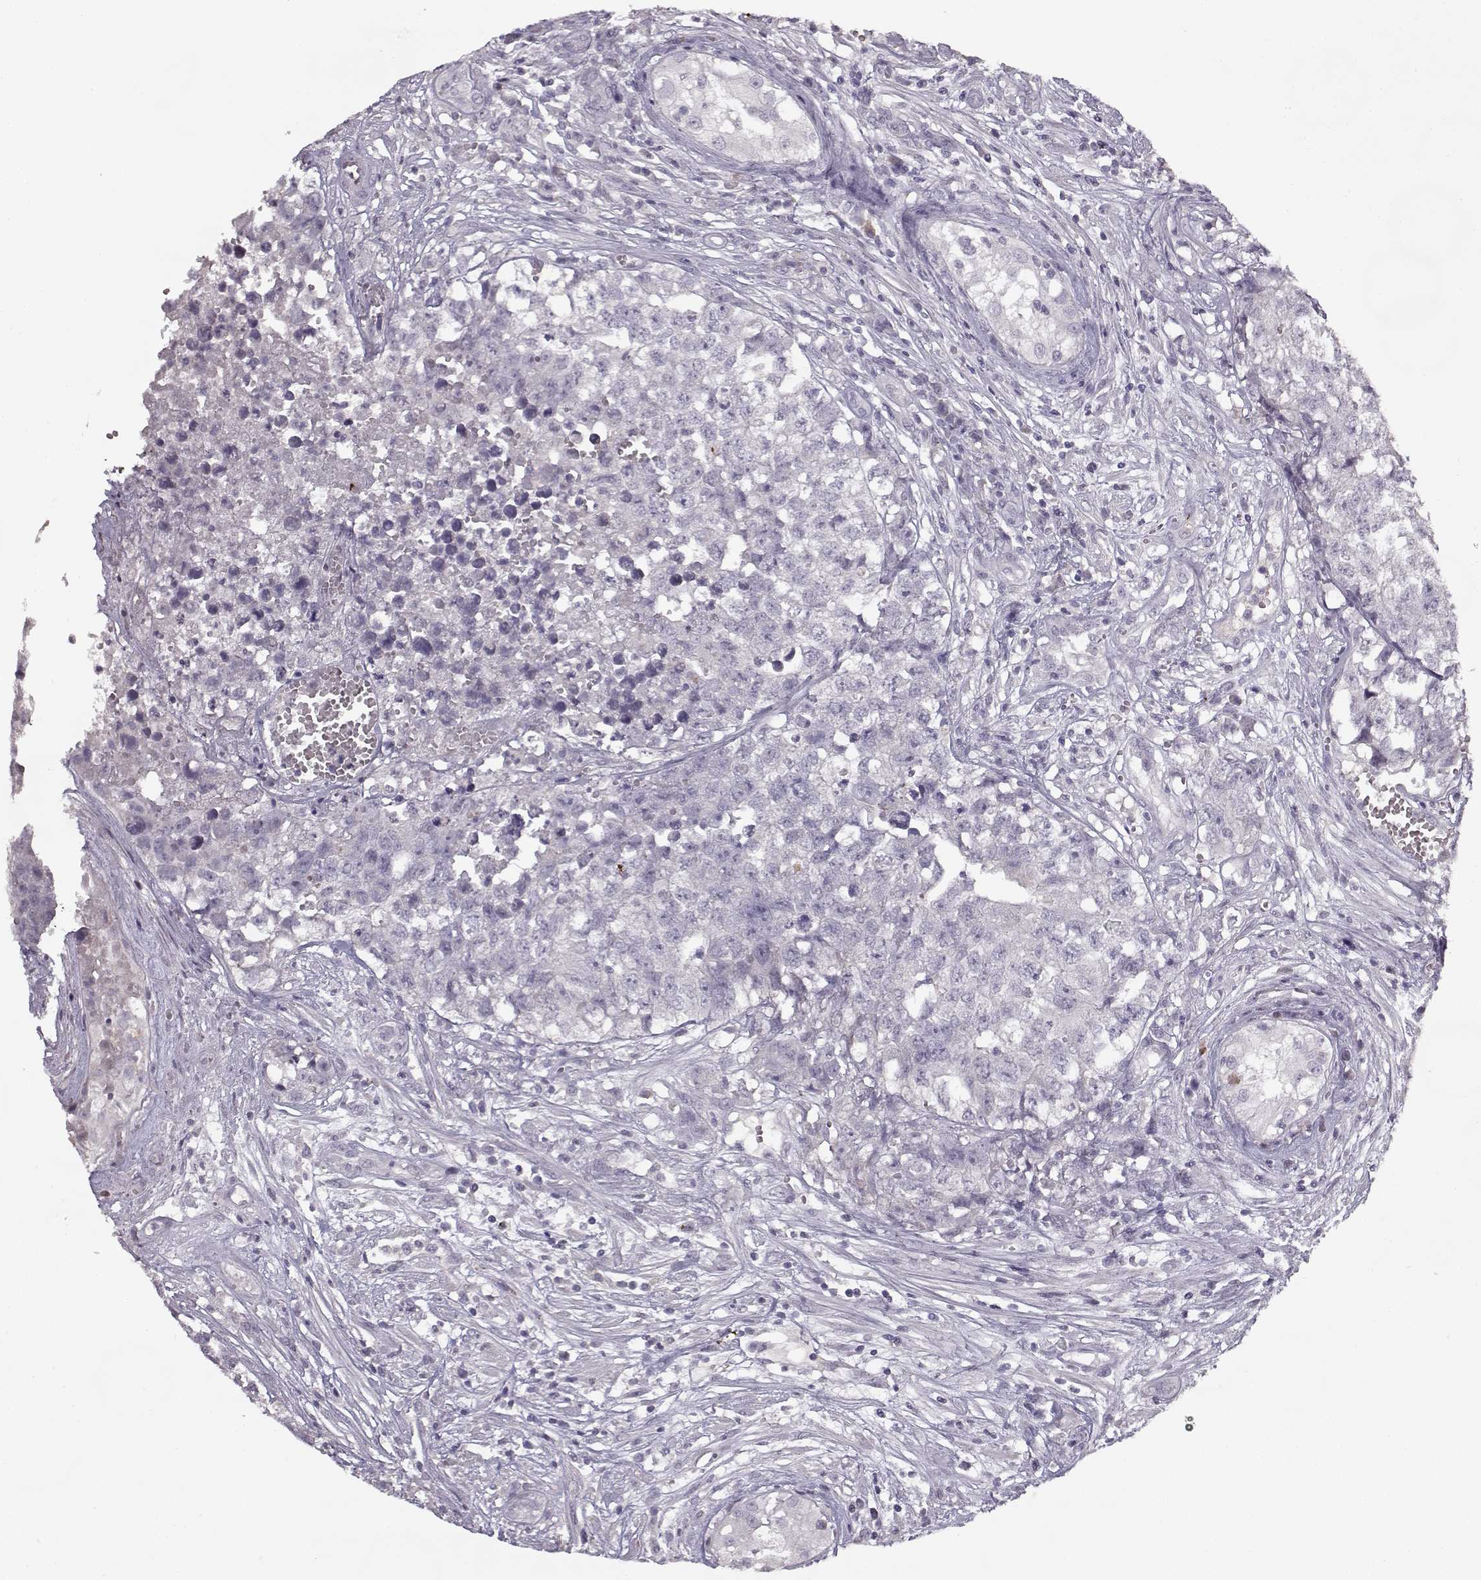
{"staining": {"intensity": "negative", "quantity": "none", "location": "none"}, "tissue": "testis cancer", "cell_type": "Tumor cells", "image_type": "cancer", "snomed": [{"axis": "morphology", "description": "Seminoma, NOS"}, {"axis": "morphology", "description": "Carcinoma, Embryonal, NOS"}, {"axis": "topography", "description": "Testis"}], "caption": "The IHC histopathology image has no significant expression in tumor cells of testis cancer (embryonal carcinoma) tissue.", "gene": "KRT9", "patient": {"sex": "male", "age": 22}}